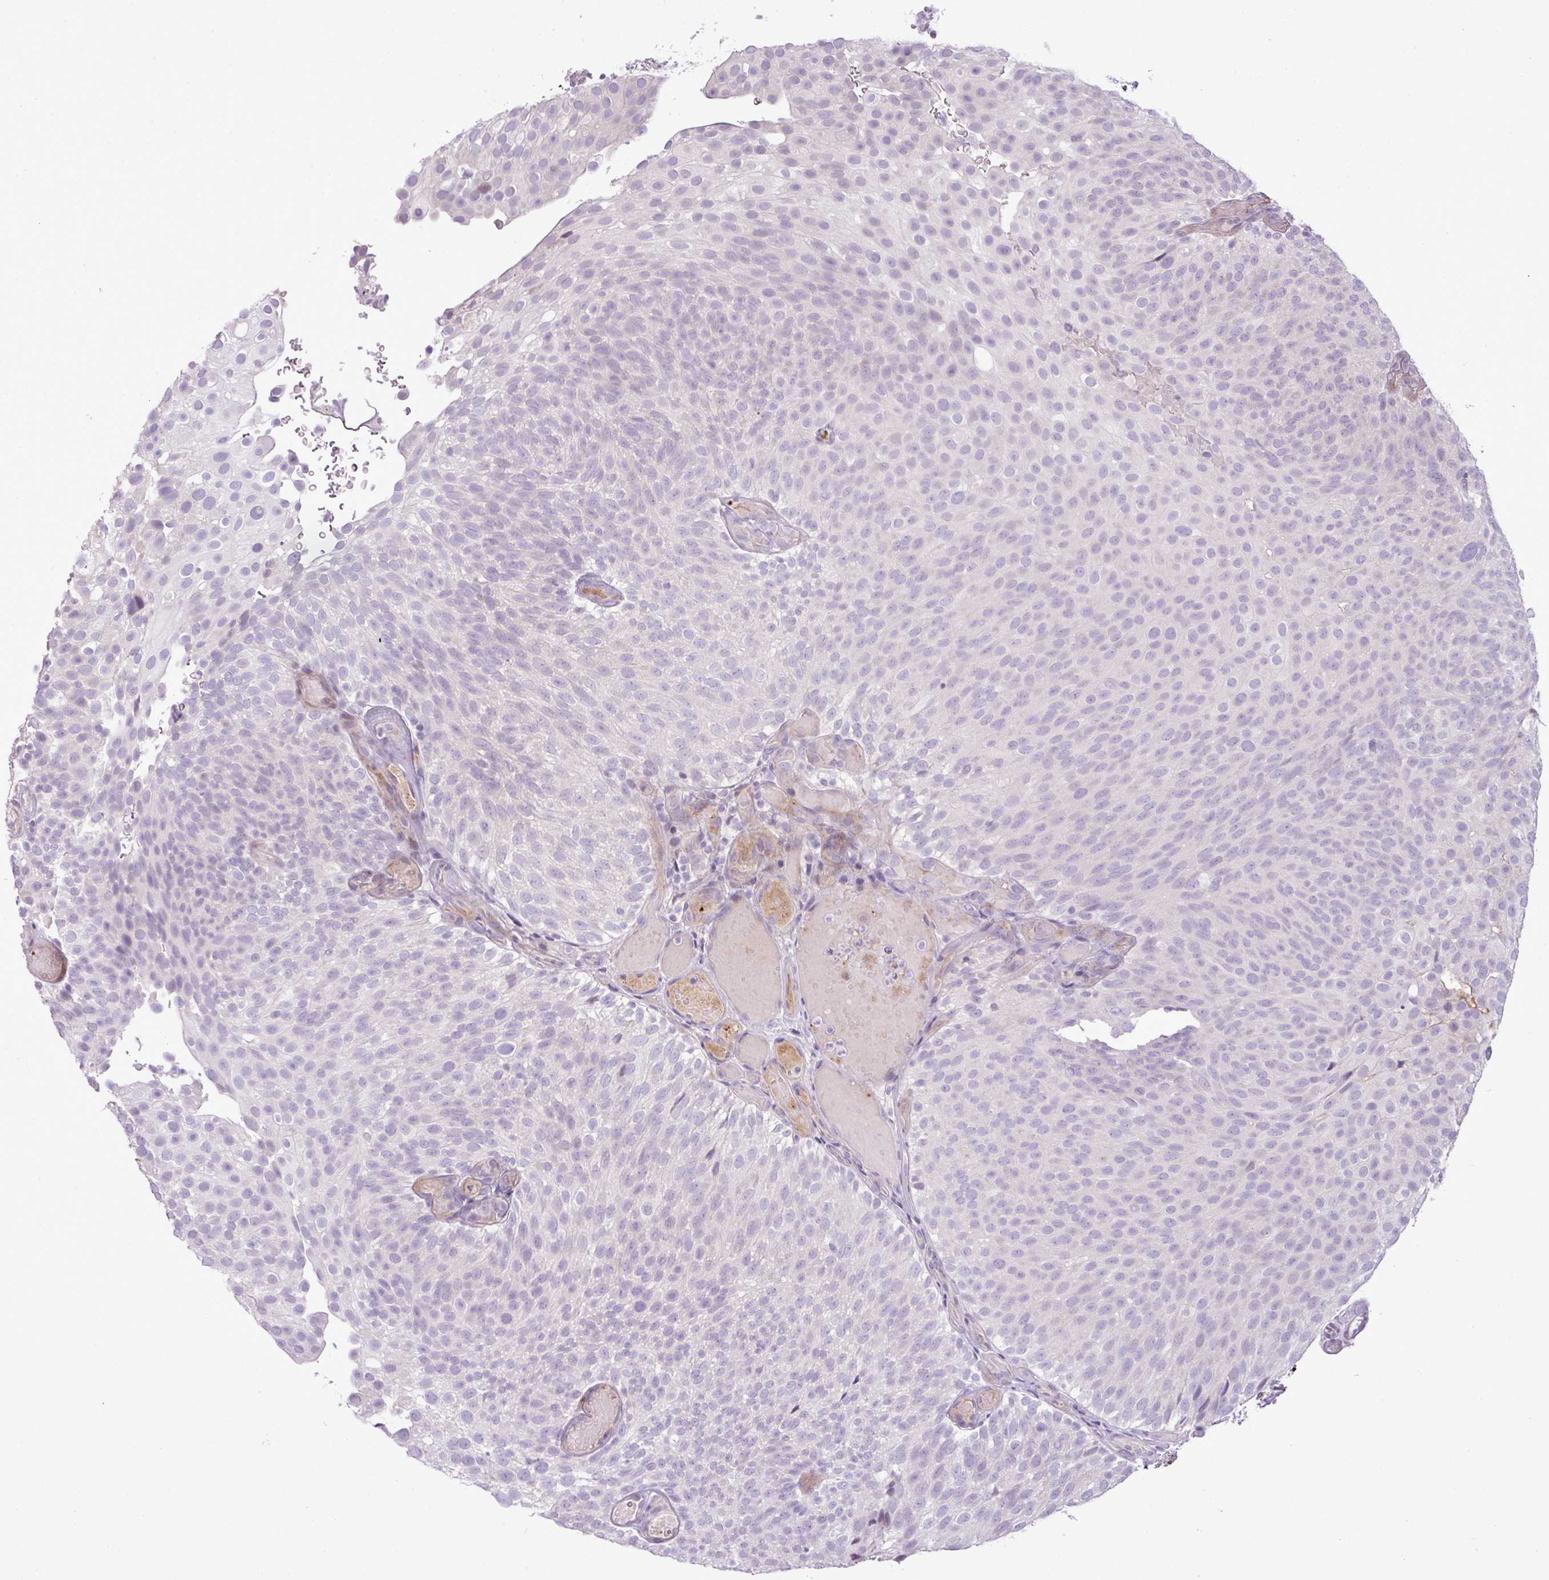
{"staining": {"intensity": "negative", "quantity": "none", "location": "none"}, "tissue": "urothelial cancer", "cell_type": "Tumor cells", "image_type": "cancer", "snomed": [{"axis": "morphology", "description": "Urothelial carcinoma, Low grade"}, {"axis": "topography", "description": "Urinary bladder"}], "caption": "Tumor cells show no significant positivity in low-grade urothelial carcinoma.", "gene": "DNAJB13", "patient": {"sex": "male", "age": 78}}